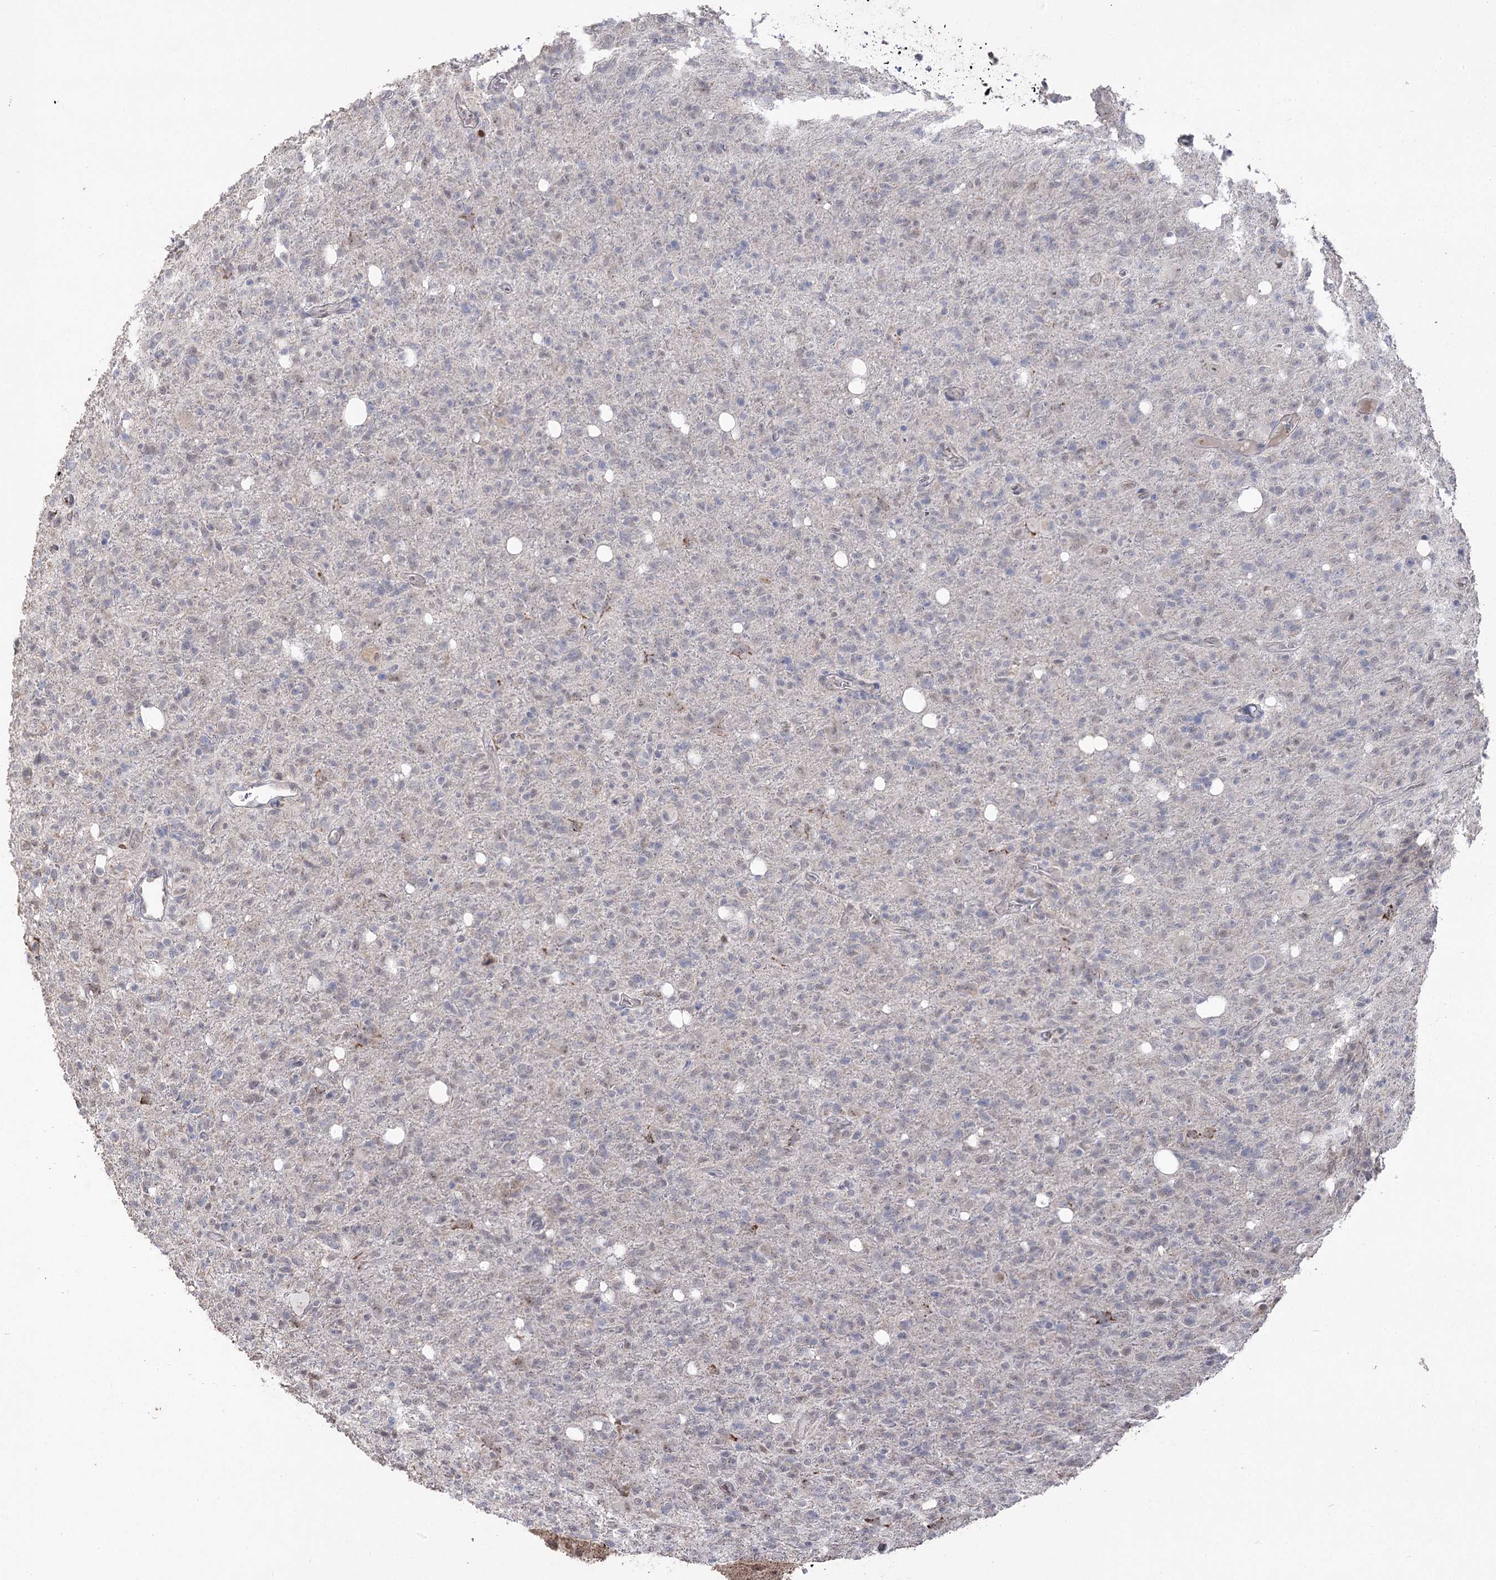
{"staining": {"intensity": "negative", "quantity": "none", "location": "none"}, "tissue": "glioma", "cell_type": "Tumor cells", "image_type": "cancer", "snomed": [{"axis": "morphology", "description": "Glioma, malignant, High grade"}, {"axis": "topography", "description": "Brain"}], "caption": "Tumor cells show no significant protein staining in glioma.", "gene": "RUFY4", "patient": {"sex": "female", "age": 57}}